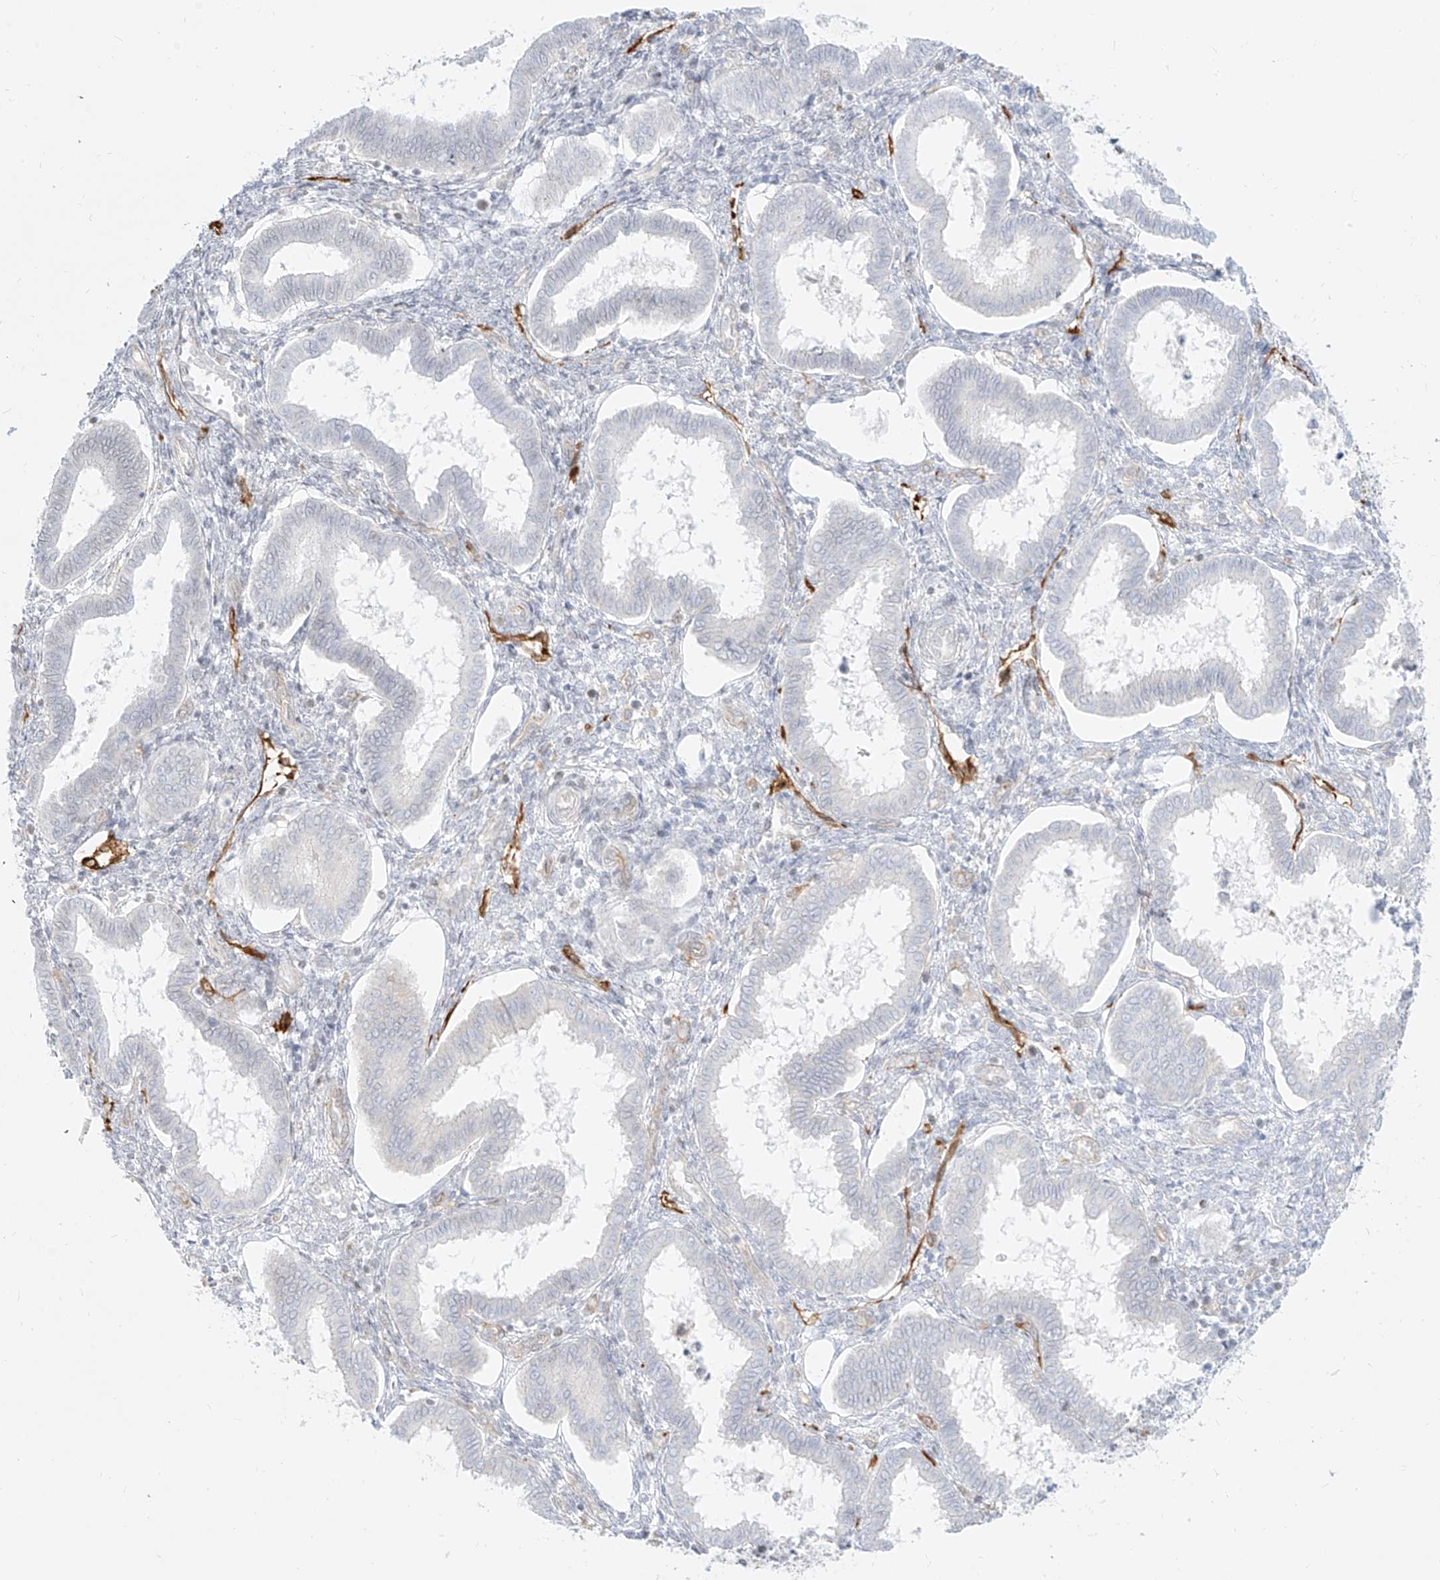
{"staining": {"intensity": "negative", "quantity": "none", "location": "none"}, "tissue": "endometrium", "cell_type": "Cells in endometrial stroma", "image_type": "normal", "snomed": [{"axis": "morphology", "description": "Normal tissue, NOS"}, {"axis": "topography", "description": "Endometrium"}], "caption": "Immunohistochemistry (IHC) of benign human endometrium reveals no expression in cells in endometrial stroma. (DAB immunohistochemistry (IHC), high magnification).", "gene": "NHSL1", "patient": {"sex": "female", "age": 24}}